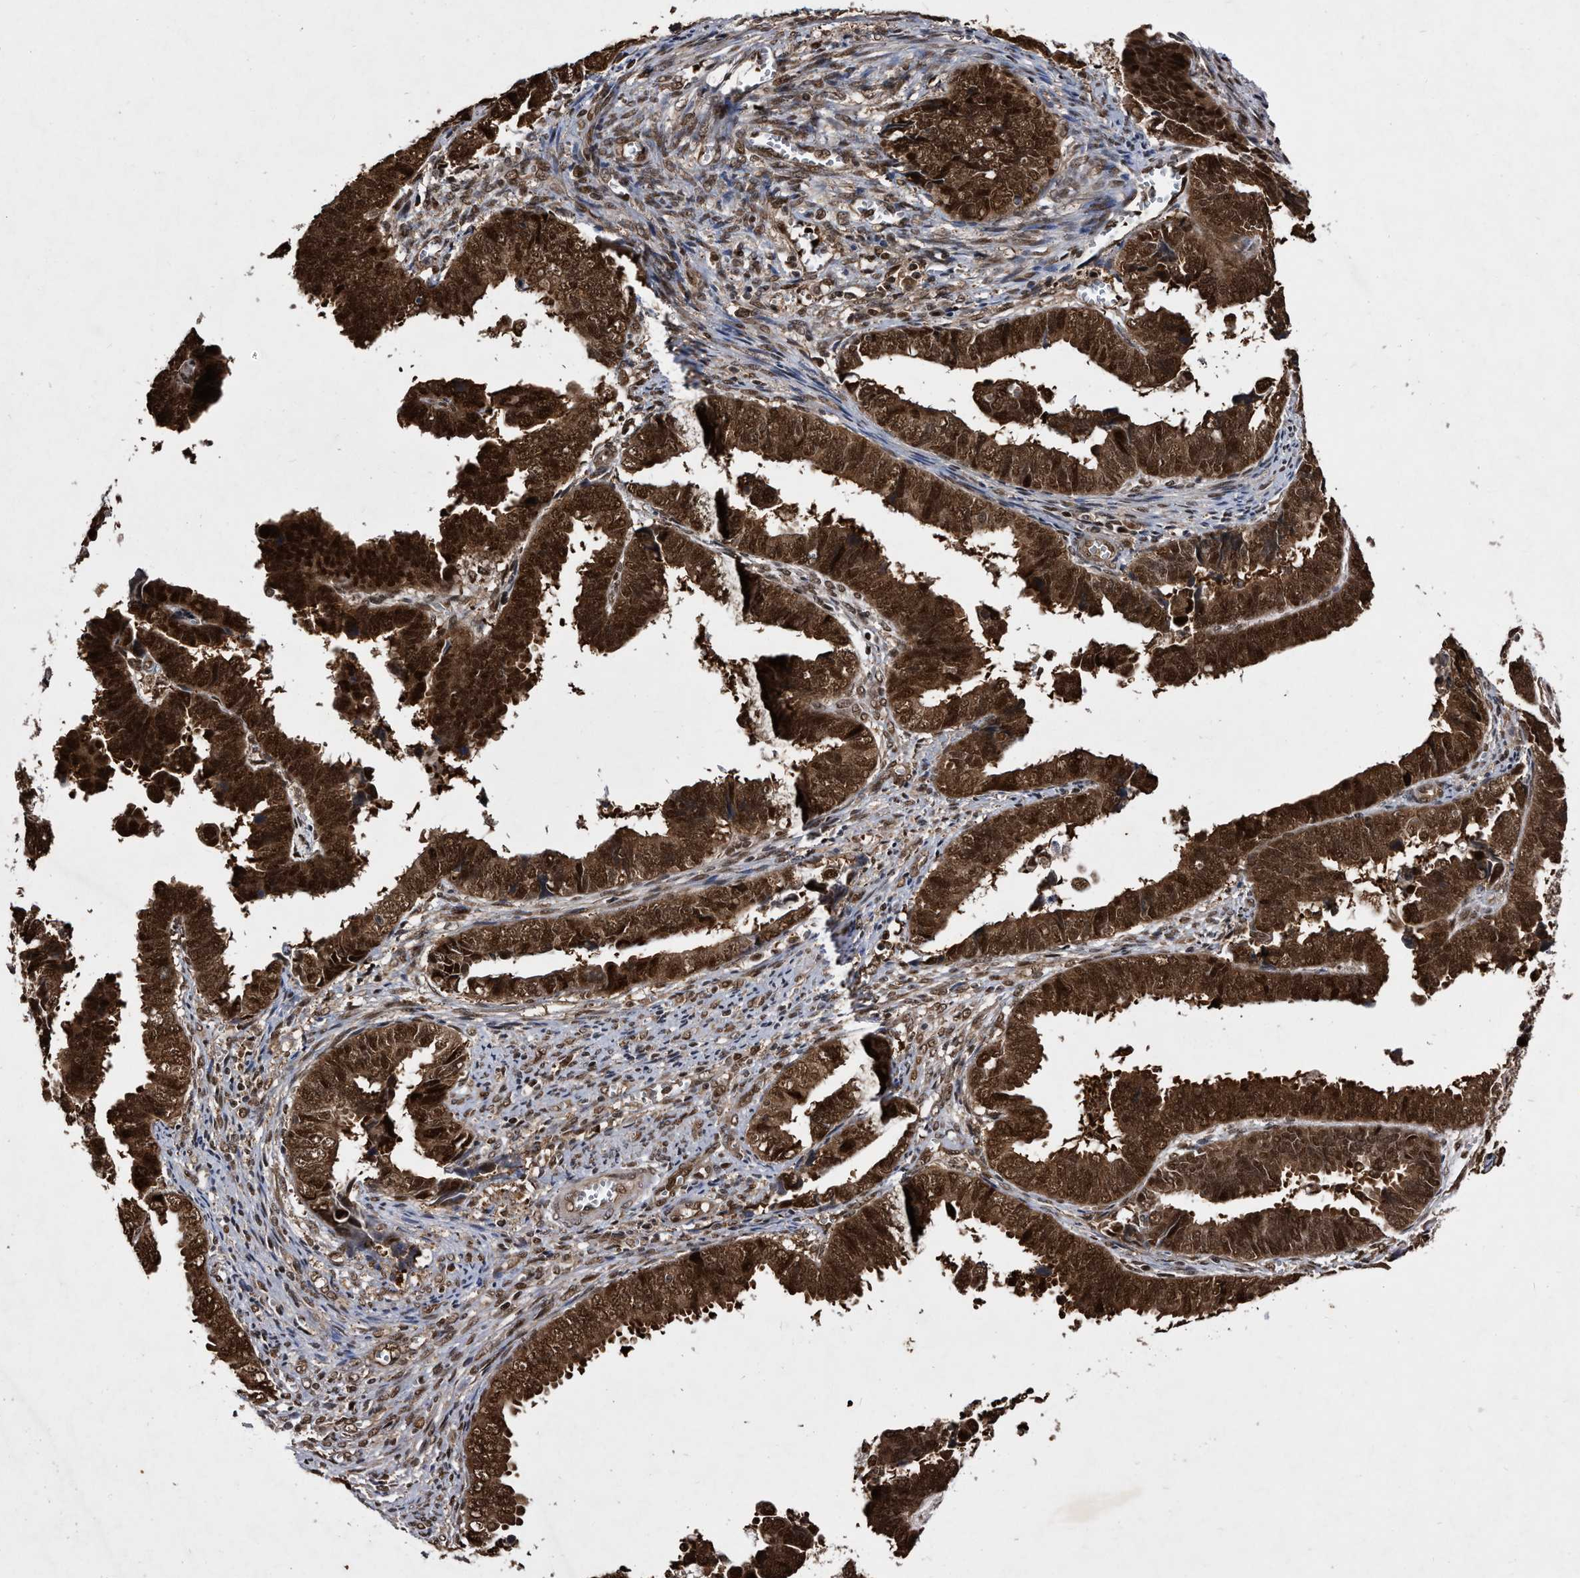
{"staining": {"intensity": "strong", "quantity": ">75%", "location": "cytoplasmic/membranous,nuclear"}, "tissue": "endometrial cancer", "cell_type": "Tumor cells", "image_type": "cancer", "snomed": [{"axis": "morphology", "description": "Adenocarcinoma, NOS"}, {"axis": "topography", "description": "Endometrium"}], "caption": "Endometrial adenocarcinoma stained with DAB IHC exhibits high levels of strong cytoplasmic/membranous and nuclear staining in approximately >75% of tumor cells.", "gene": "RAD23B", "patient": {"sex": "female", "age": 75}}